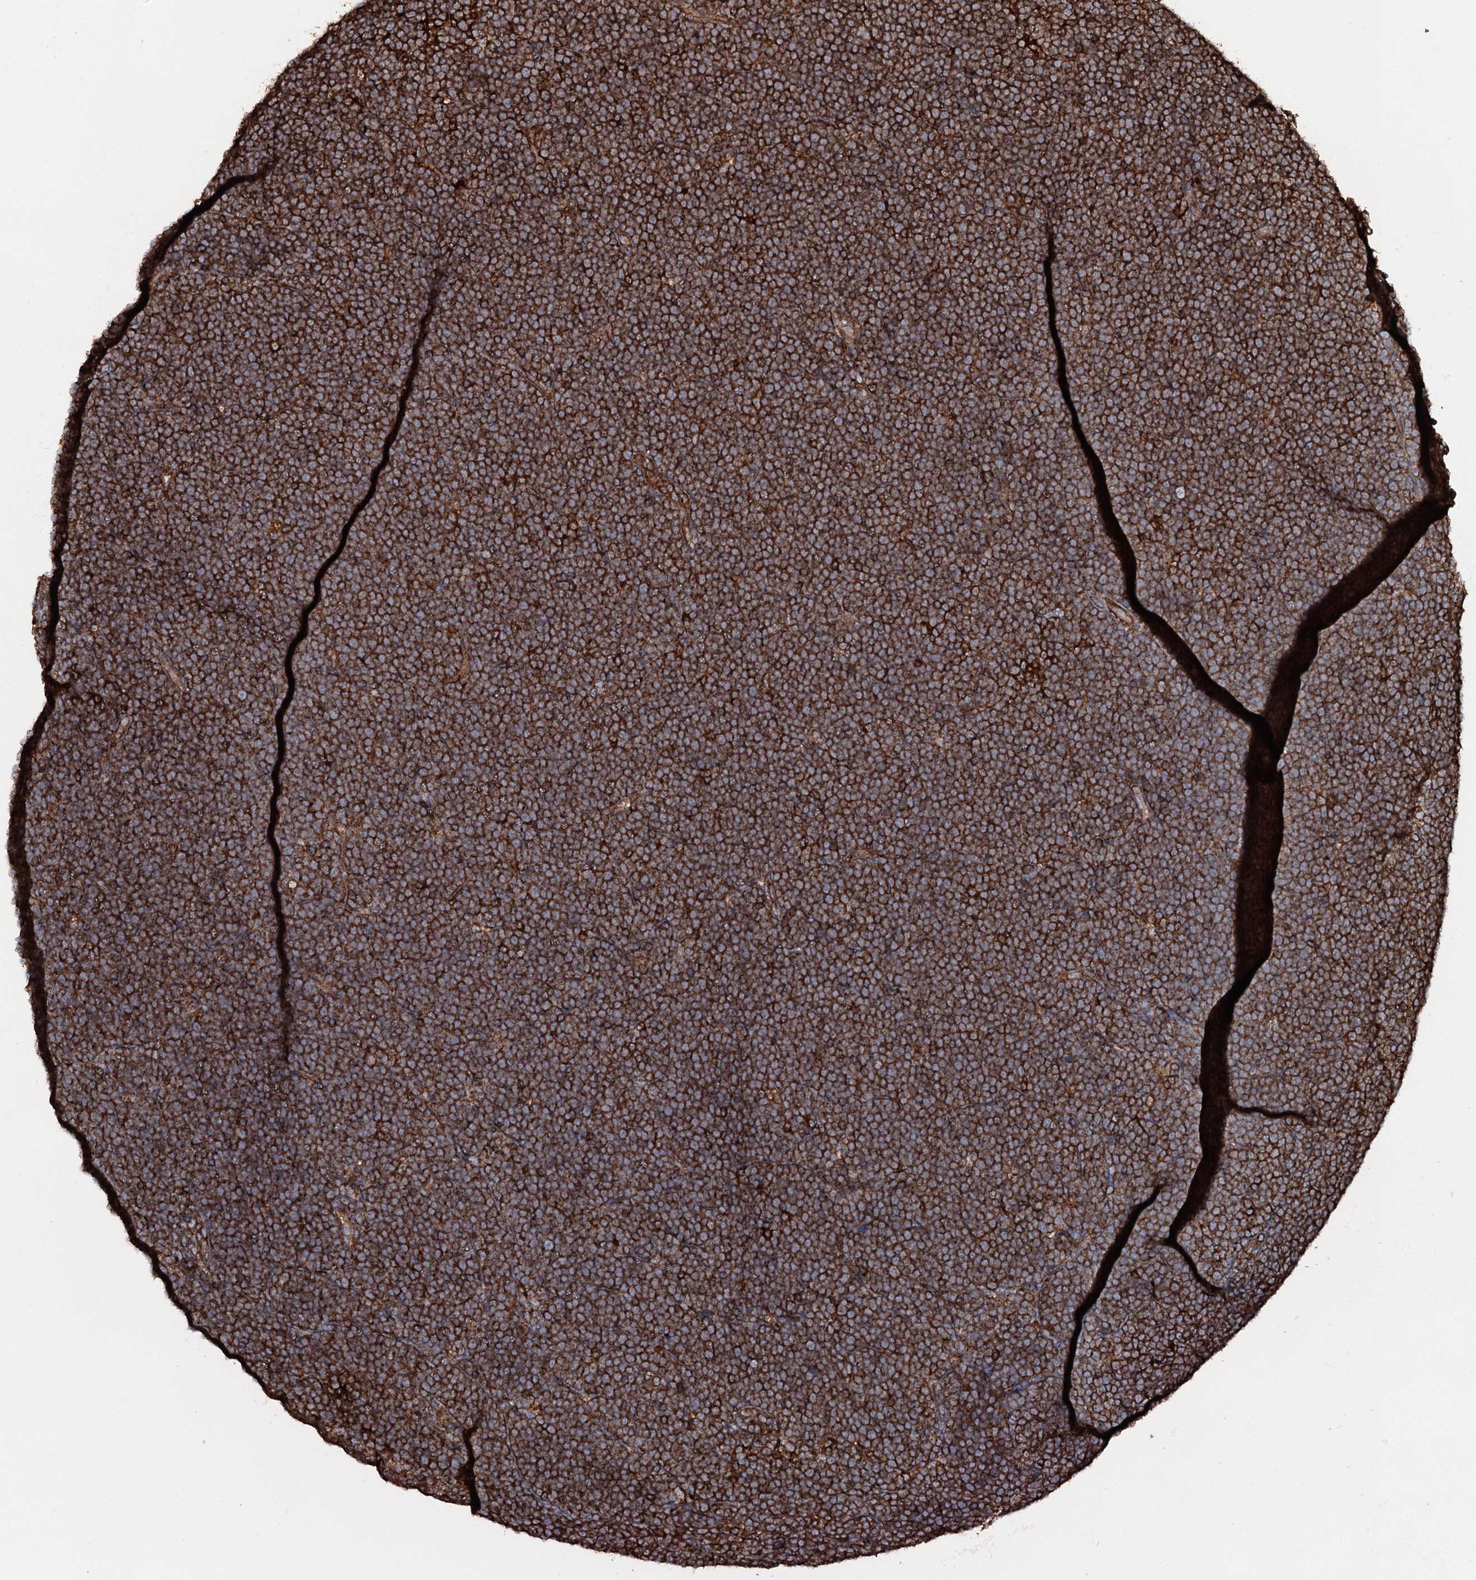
{"staining": {"intensity": "strong", "quantity": ">75%", "location": "cytoplasmic/membranous"}, "tissue": "lymphoma", "cell_type": "Tumor cells", "image_type": "cancer", "snomed": [{"axis": "morphology", "description": "Malignant lymphoma, non-Hodgkin's type, High grade"}, {"axis": "topography", "description": "Lymph node"}], "caption": "Protein expression analysis of human high-grade malignant lymphoma, non-Hodgkin's type reveals strong cytoplasmic/membranous staining in about >75% of tumor cells. (DAB = brown stain, brightfield microscopy at high magnification).", "gene": "VWA8", "patient": {"sex": "male", "age": 13}}